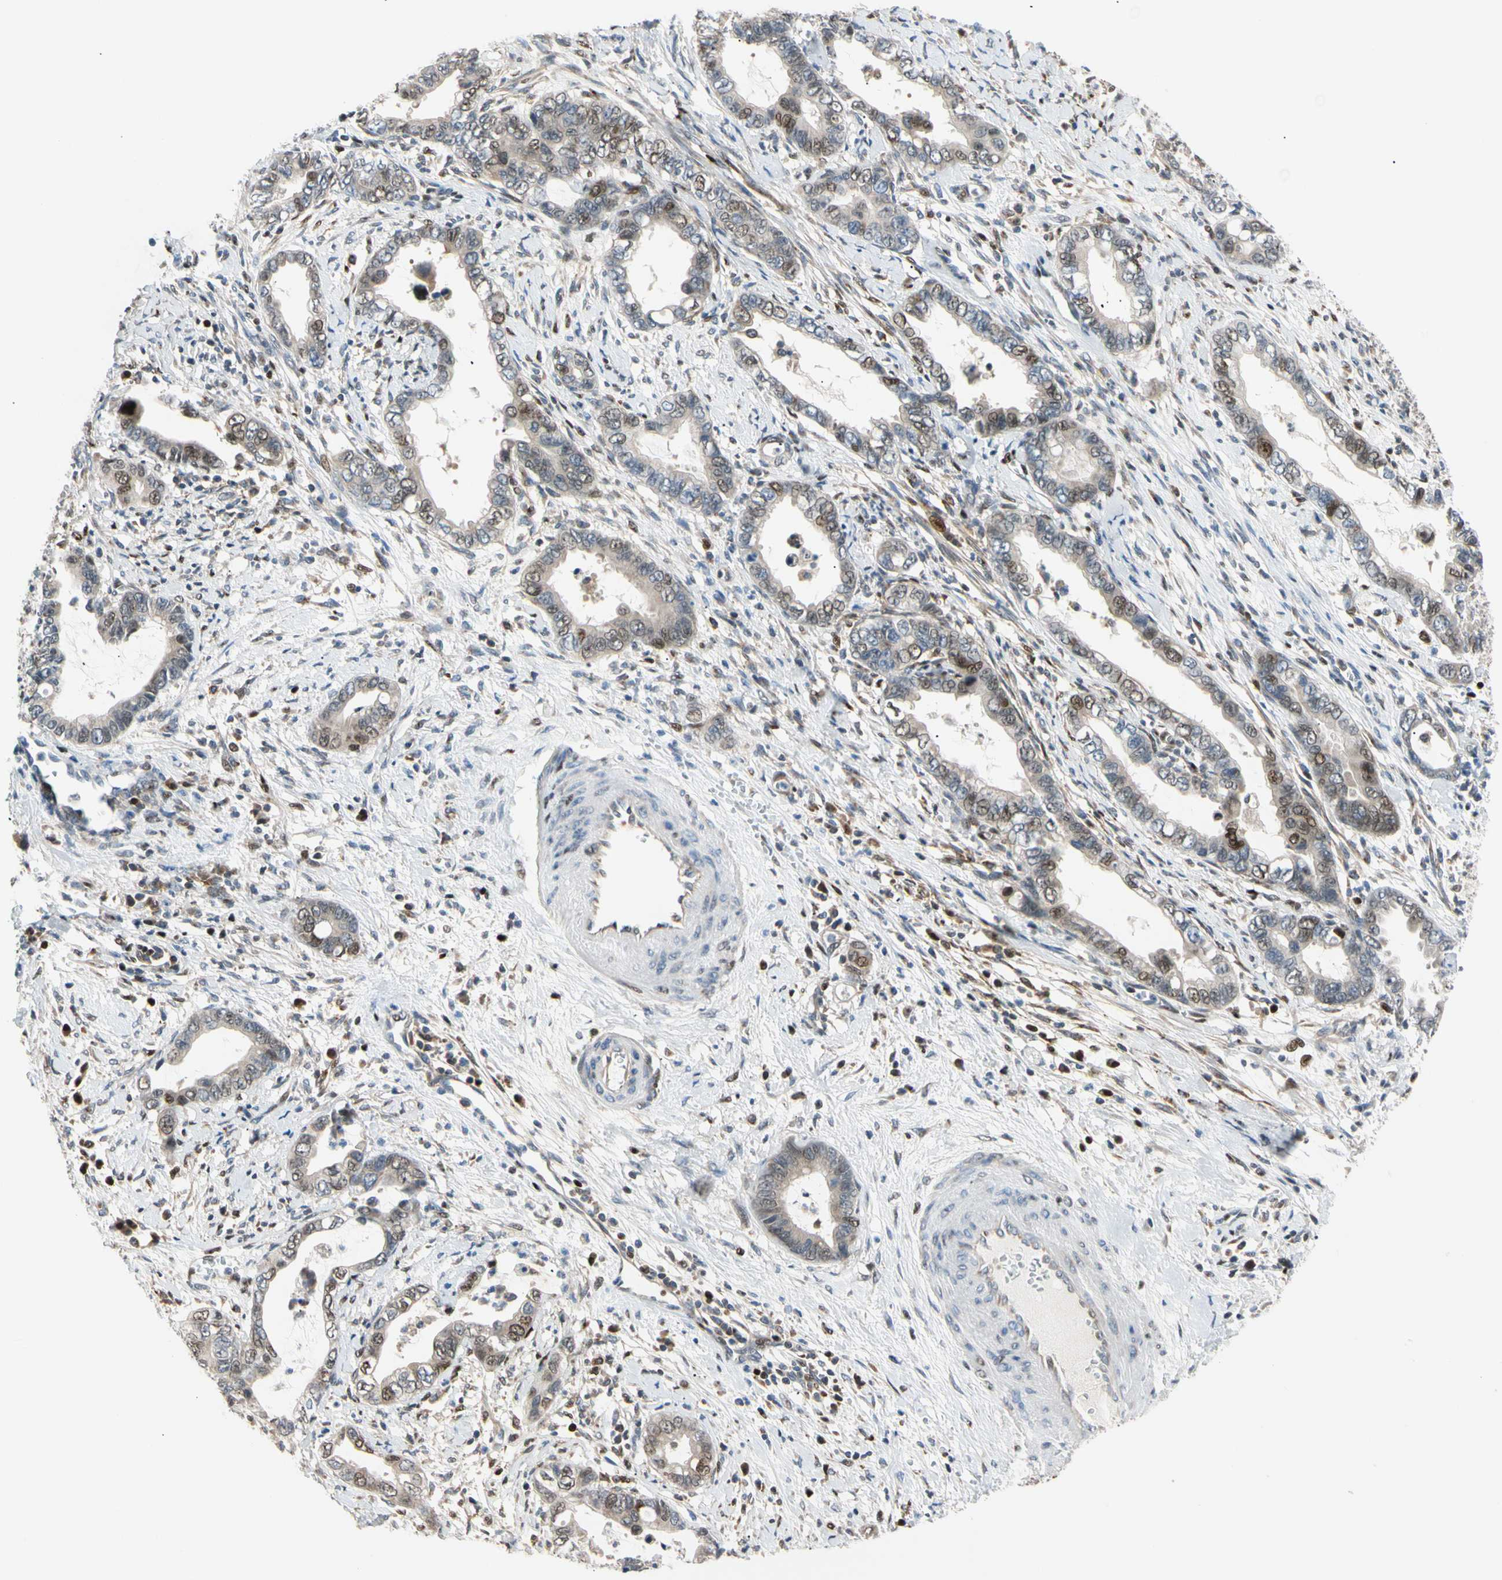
{"staining": {"intensity": "moderate", "quantity": "<25%", "location": "nuclear"}, "tissue": "cervical cancer", "cell_type": "Tumor cells", "image_type": "cancer", "snomed": [{"axis": "morphology", "description": "Adenocarcinoma, NOS"}, {"axis": "topography", "description": "Cervix"}], "caption": "Immunohistochemistry of cervical cancer (adenocarcinoma) reveals low levels of moderate nuclear positivity in about <25% of tumor cells.", "gene": "E2F1", "patient": {"sex": "female", "age": 44}}